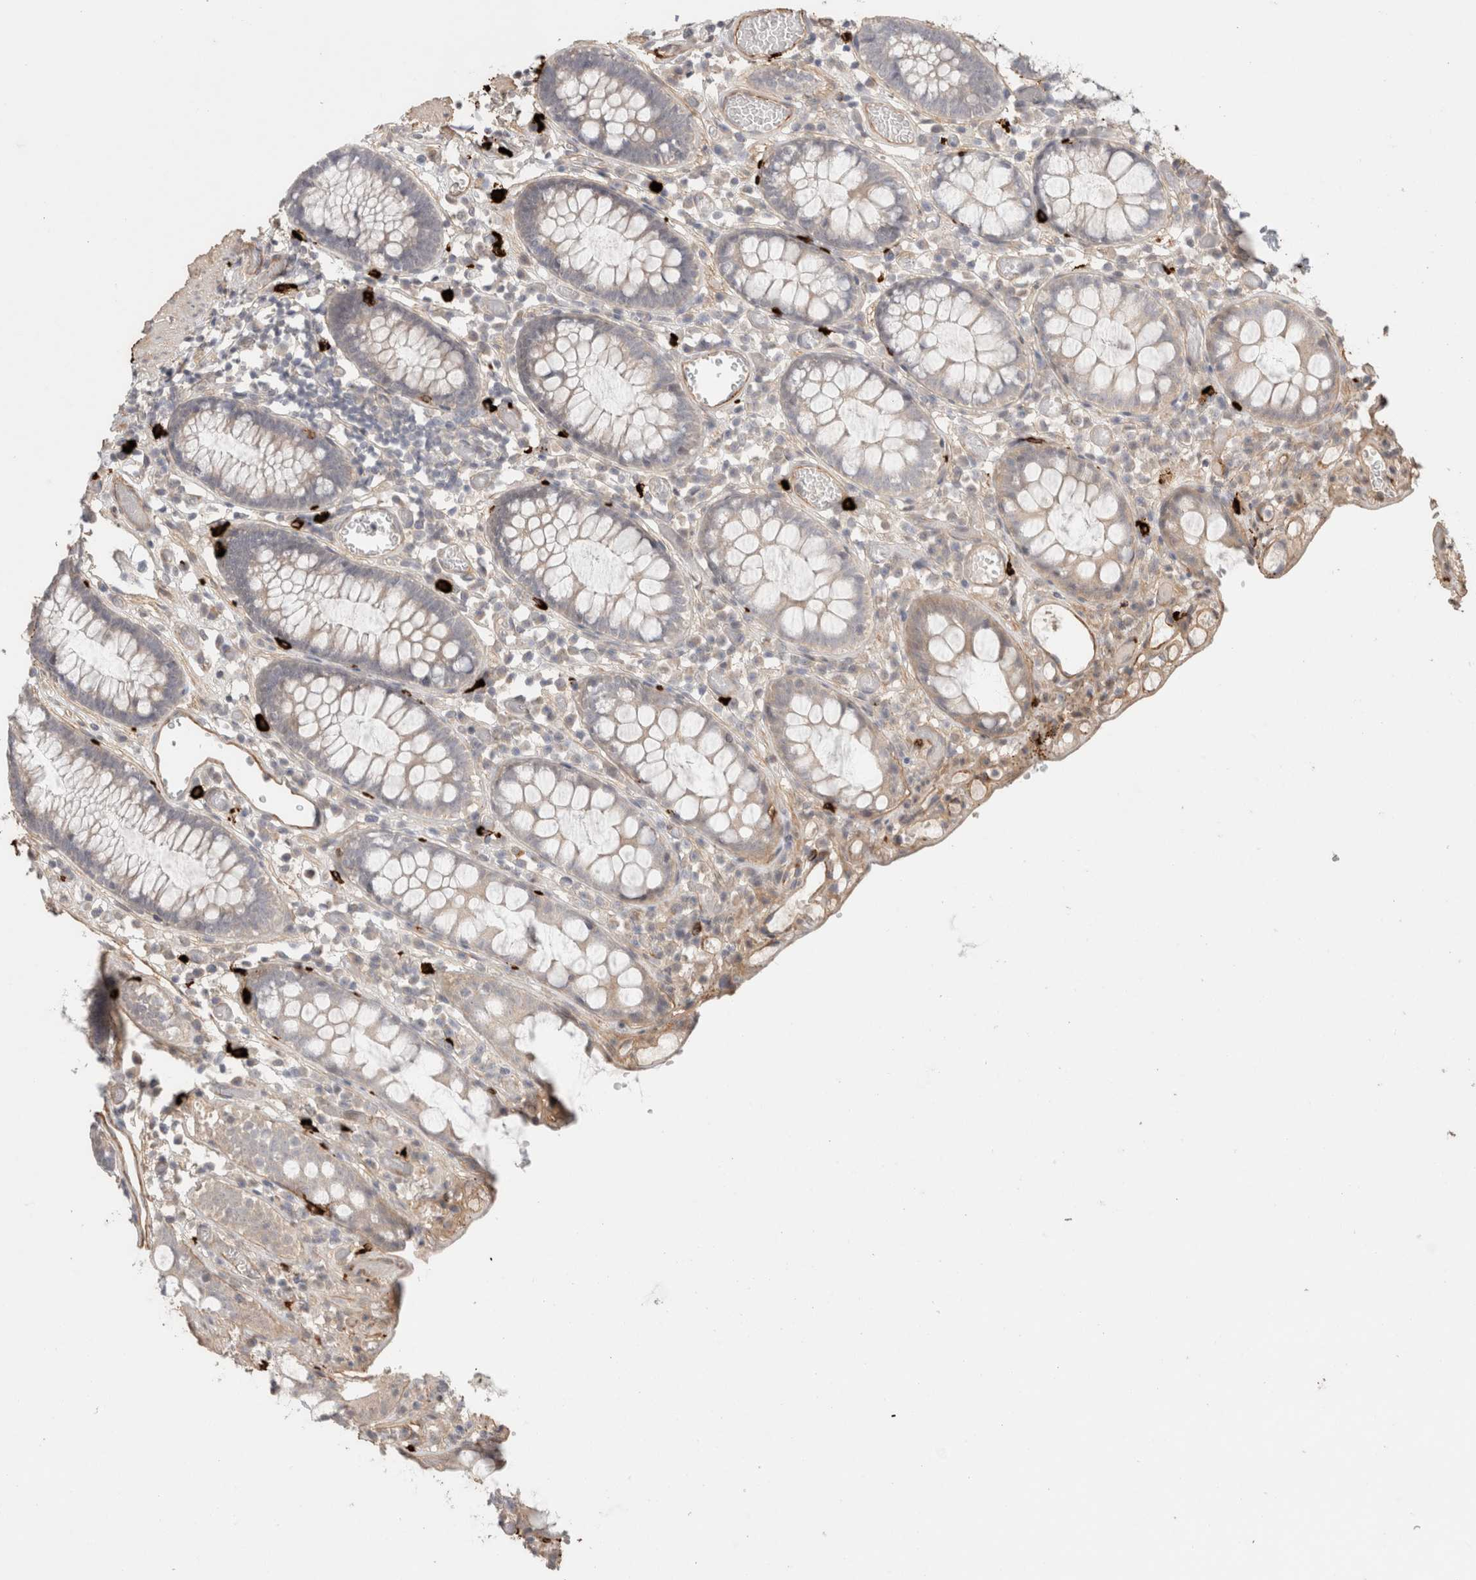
{"staining": {"intensity": "moderate", "quantity": ">75%", "location": "cytoplasmic/membranous"}, "tissue": "colon", "cell_type": "Endothelial cells", "image_type": "normal", "snomed": [{"axis": "morphology", "description": "Normal tissue, NOS"}, {"axis": "topography", "description": "Colon"}], "caption": "Colon was stained to show a protein in brown. There is medium levels of moderate cytoplasmic/membranous positivity in about >75% of endothelial cells. (Stains: DAB in brown, nuclei in blue, Microscopy: brightfield microscopy at high magnification).", "gene": "HSPG2", "patient": {"sex": "male", "age": 14}}